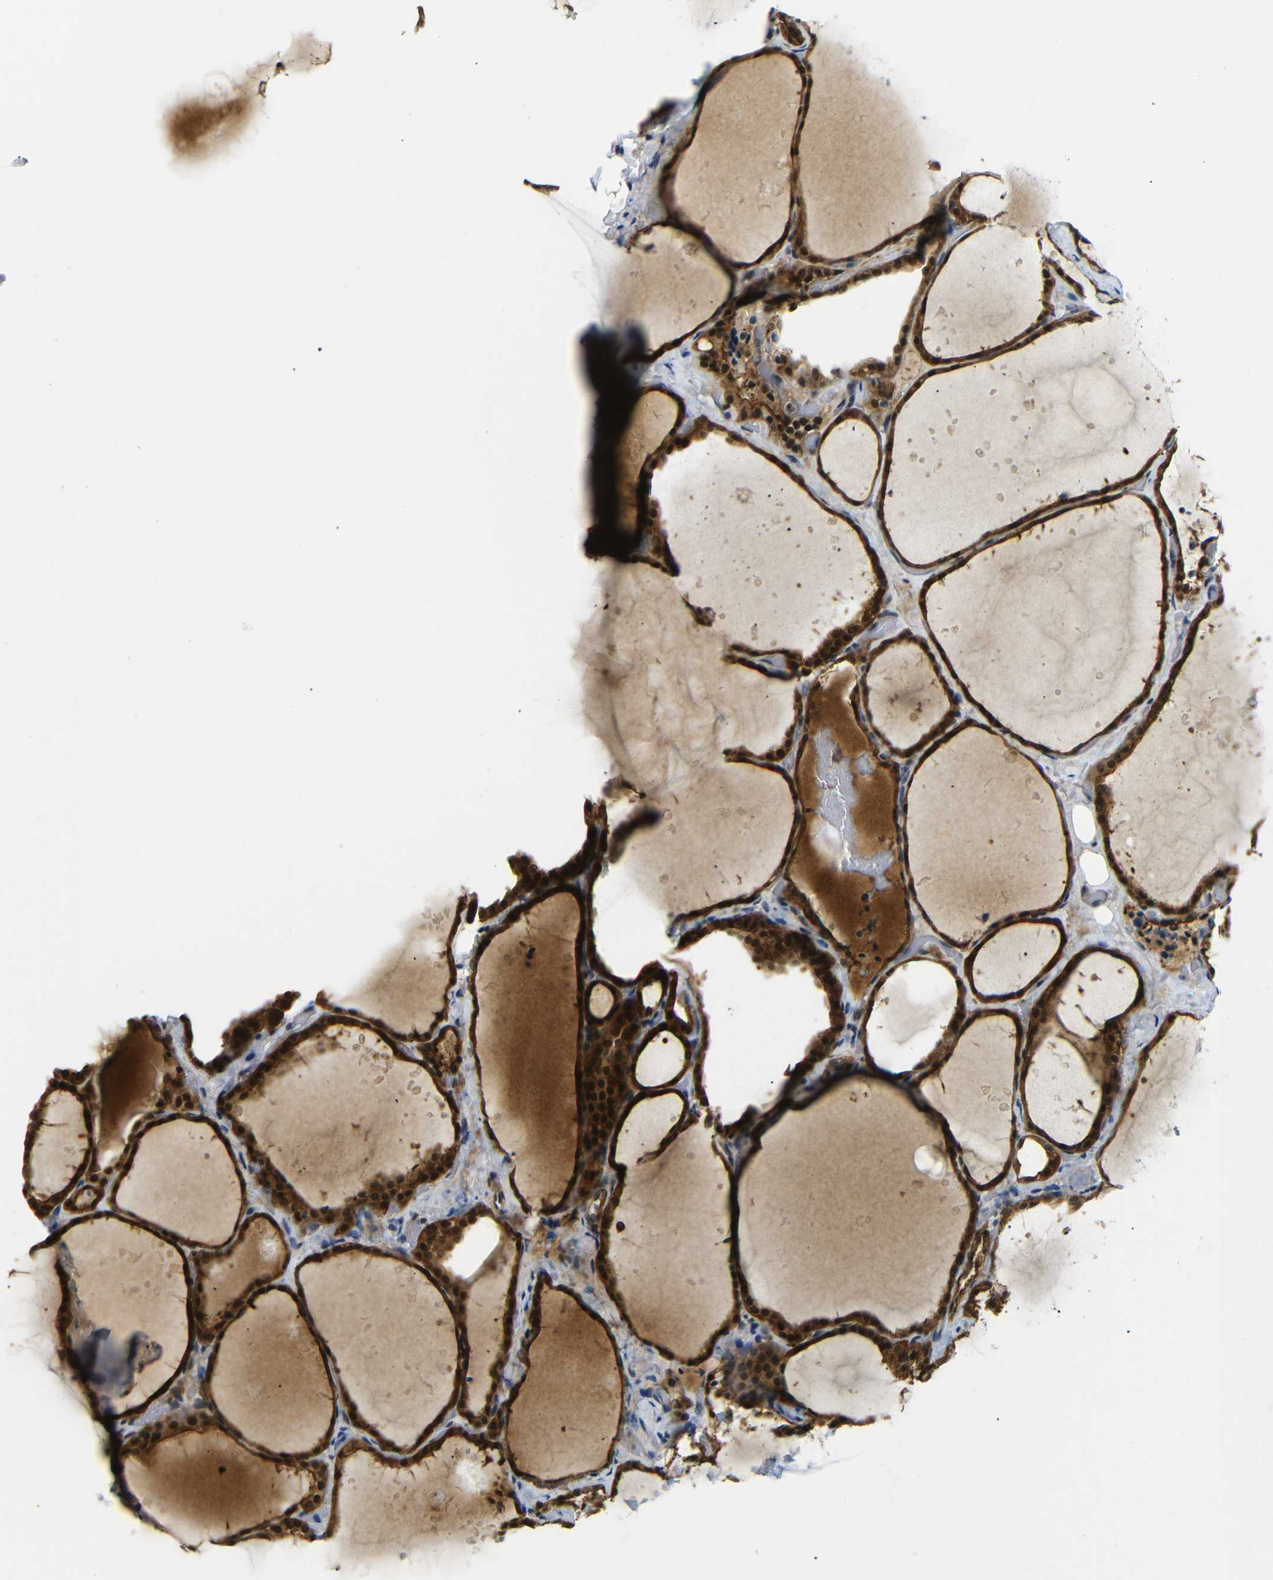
{"staining": {"intensity": "strong", "quantity": ">75%", "location": "cytoplasmic/membranous,nuclear"}, "tissue": "thyroid gland", "cell_type": "Glandular cells", "image_type": "normal", "snomed": [{"axis": "morphology", "description": "Normal tissue, NOS"}, {"axis": "topography", "description": "Thyroid gland"}], "caption": "Immunohistochemical staining of unremarkable thyroid gland exhibits strong cytoplasmic/membranous,nuclear protein expression in about >75% of glandular cells. (IHC, brightfield microscopy, high magnification).", "gene": "PARN", "patient": {"sex": "female", "age": 44}}